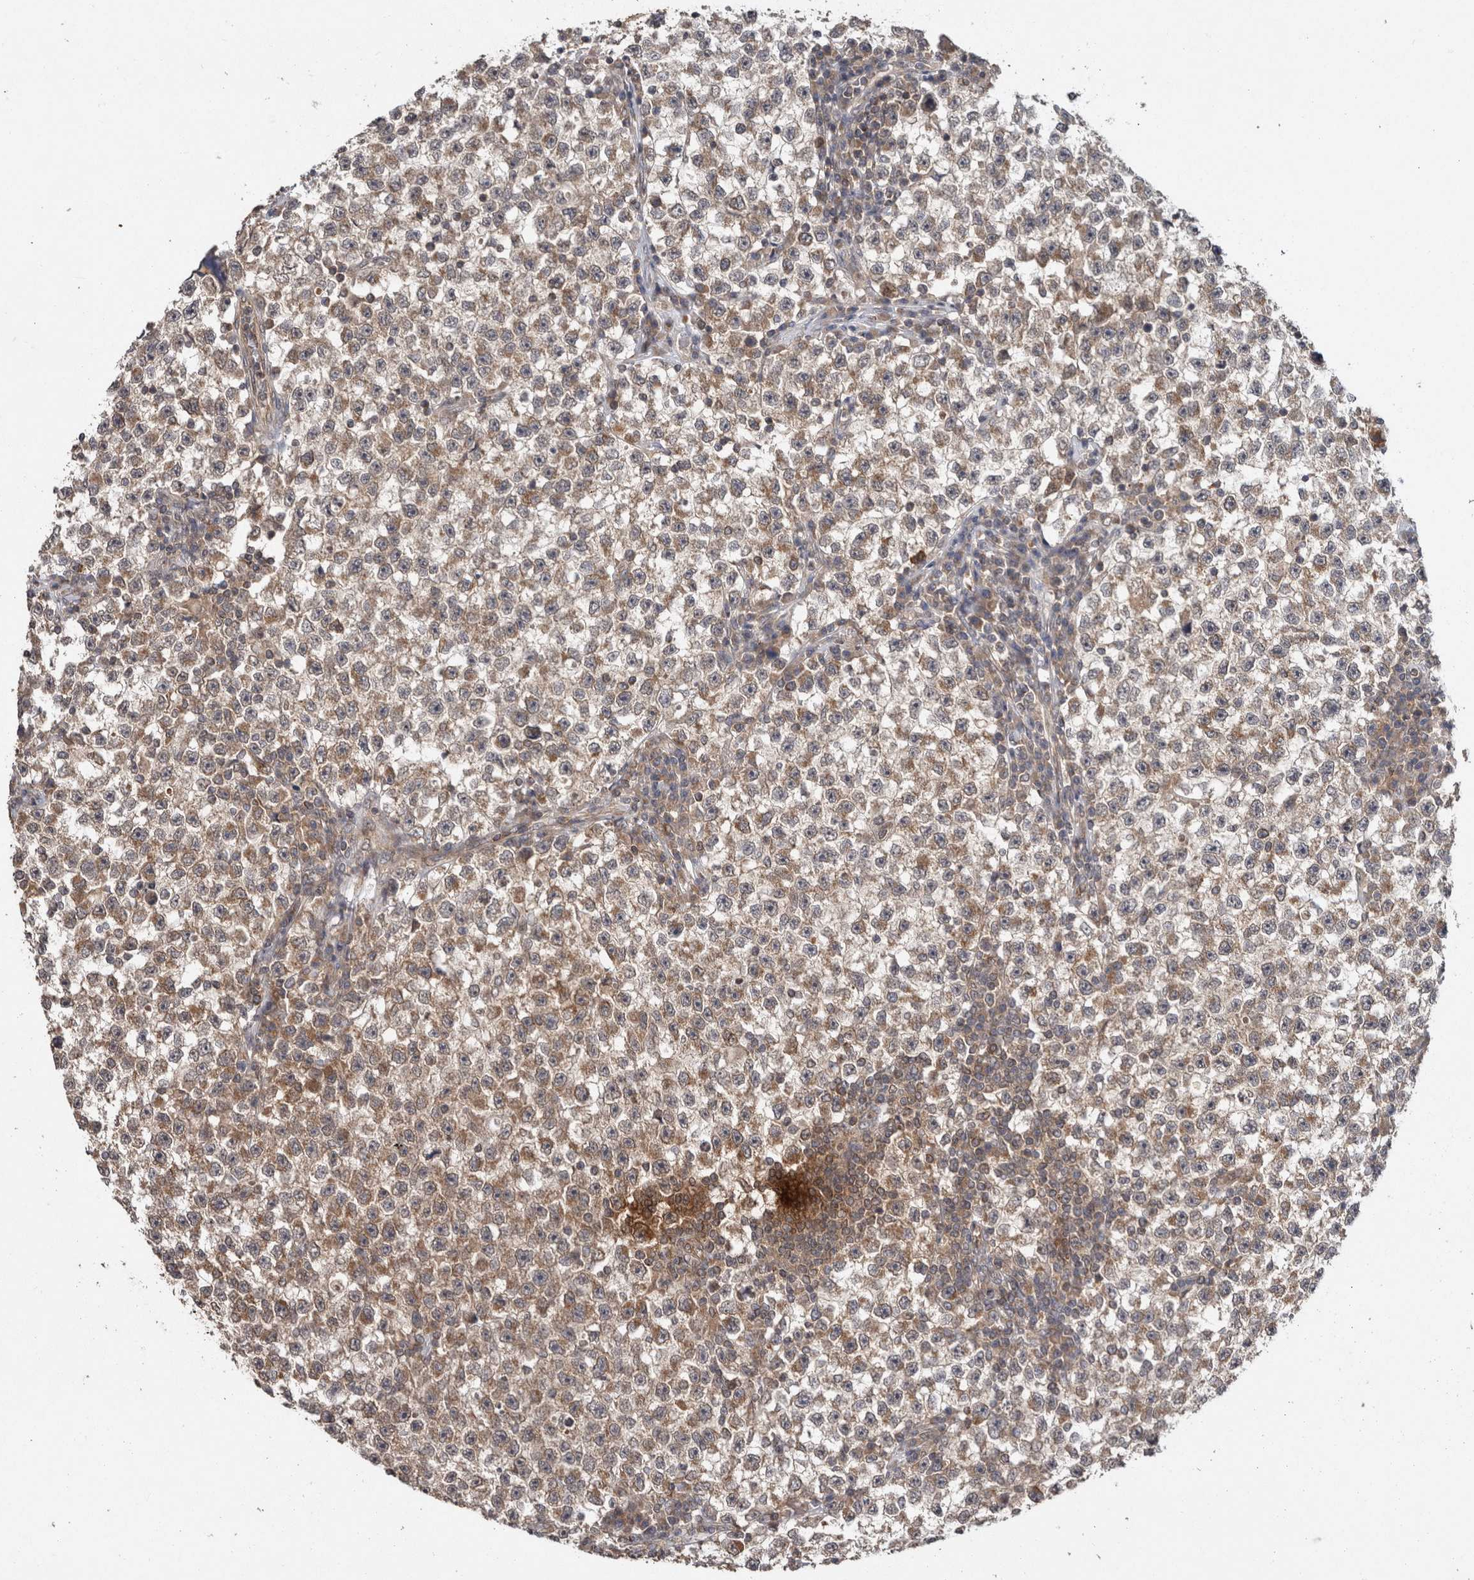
{"staining": {"intensity": "weak", "quantity": ">75%", "location": "cytoplasmic/membranous"}, "tissue": "testis cancer", "cell_type": "Tumor cells", "image_type": "cancer", "snomed": [{"axis": "morphology", "description": "Seminoma, NOS"}, {"axis": "topography", "description": "Testis"}], "caption": "Testis cancer (seminoma) stained with DAB immunohistochemistry (IHC) reveals low levels of weak cytoplasmic/membranous staining in approximately >75% of tumor cells. (IHC, brightfield microscopy, high magnification).", "gene": "HMOX2", "patient": {"sex": "male", "age": 22}}